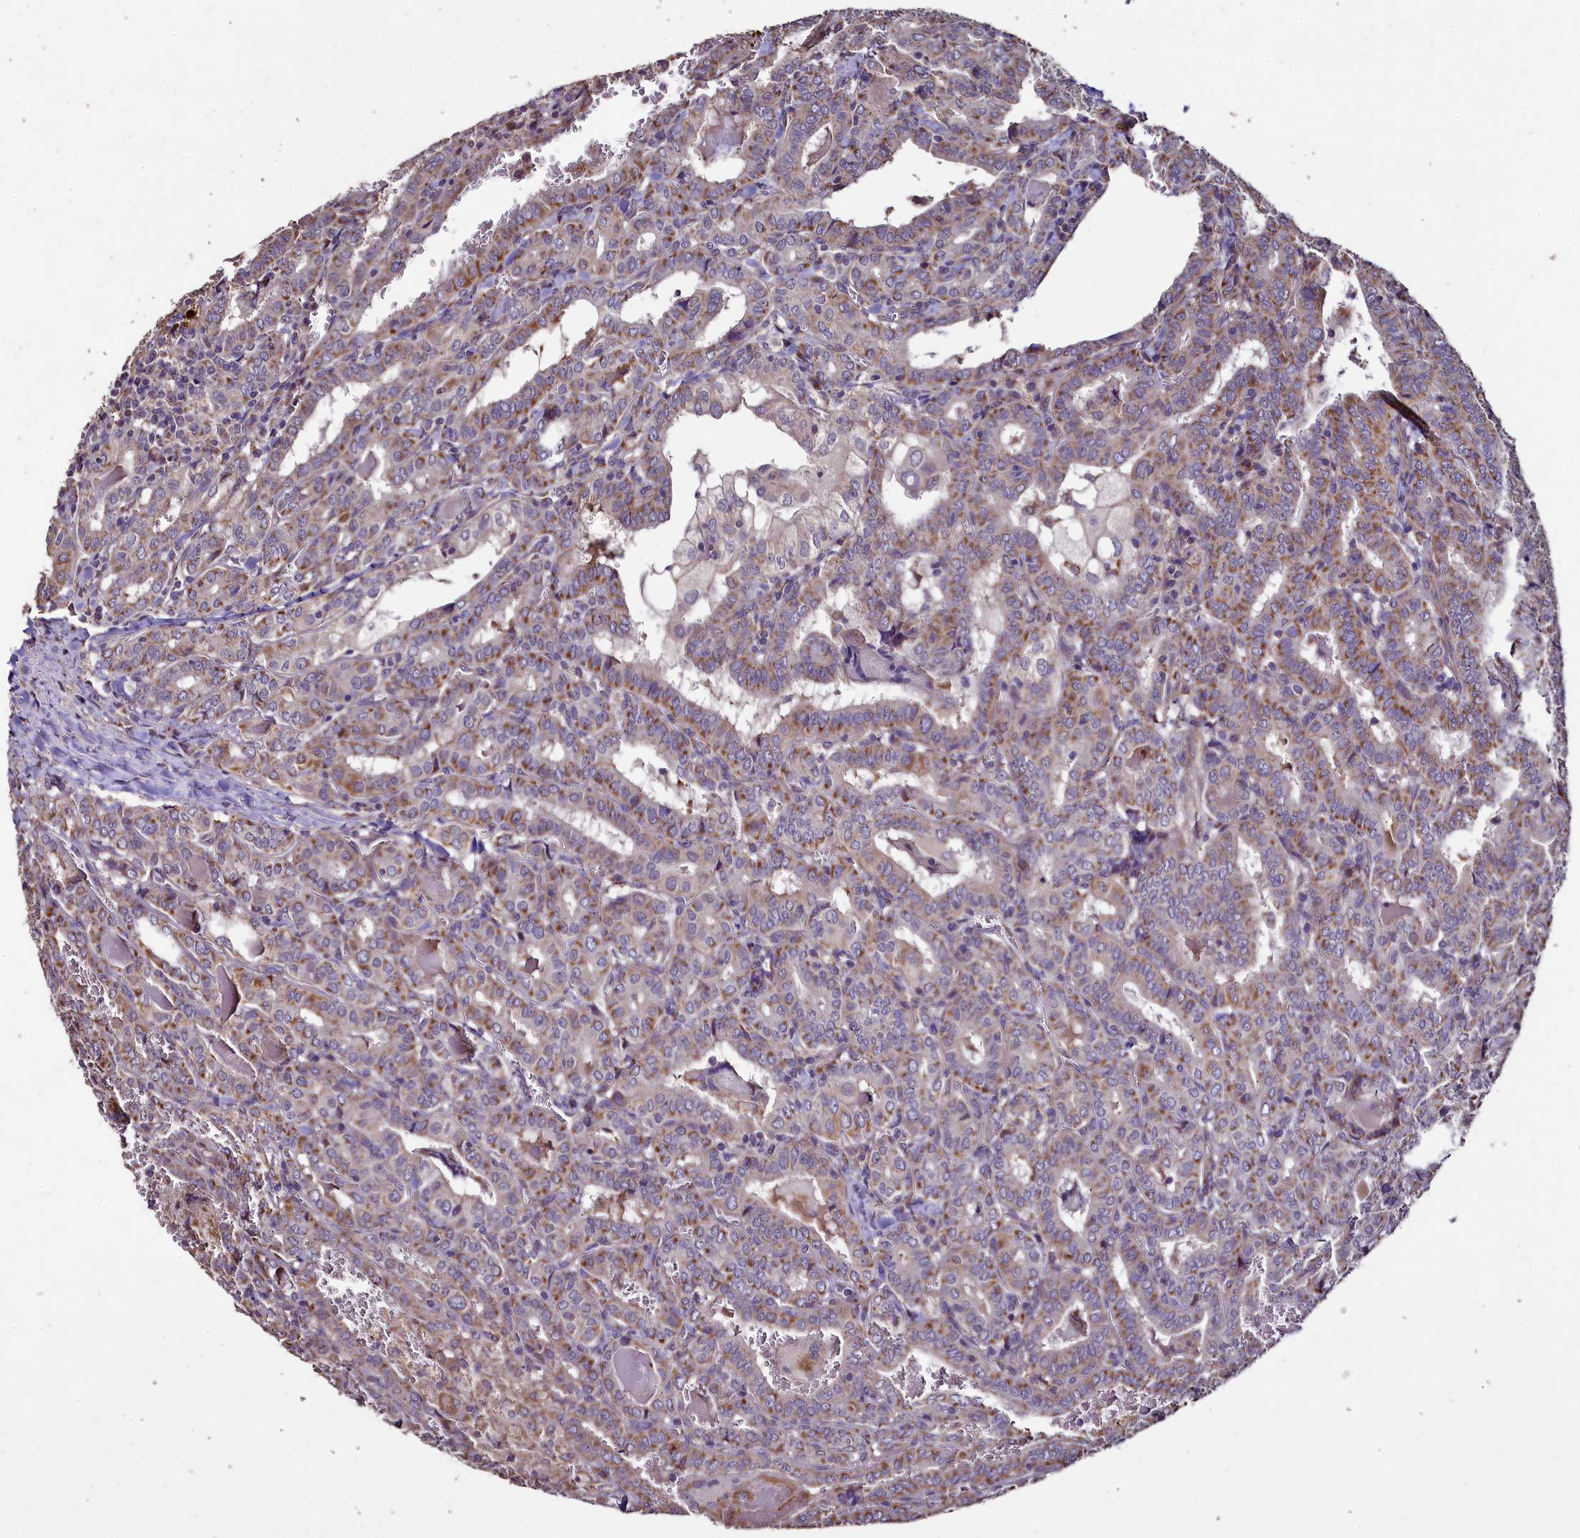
{"staining": {"intensity": "moderate", "quantity": "<25%", "location": "cytoplasmic/membranous"}, "tissue": "thyroid cancer", "cell_type": "Tumor cells", "image_type": "cancer", "snomed": [{"axis": "morphology", "description": "Papillary adenocarcinoma, NOS"}, {"axis": "topography", "description": "Thyroid gland"}], "caption": "A low amount of moderate cytoplasmic/membranous staining is present in about <25% of tumor cells in thyroid cancer tissue.", "gene": "COQ9", "patient": {"sex": "female", "age": 72}}